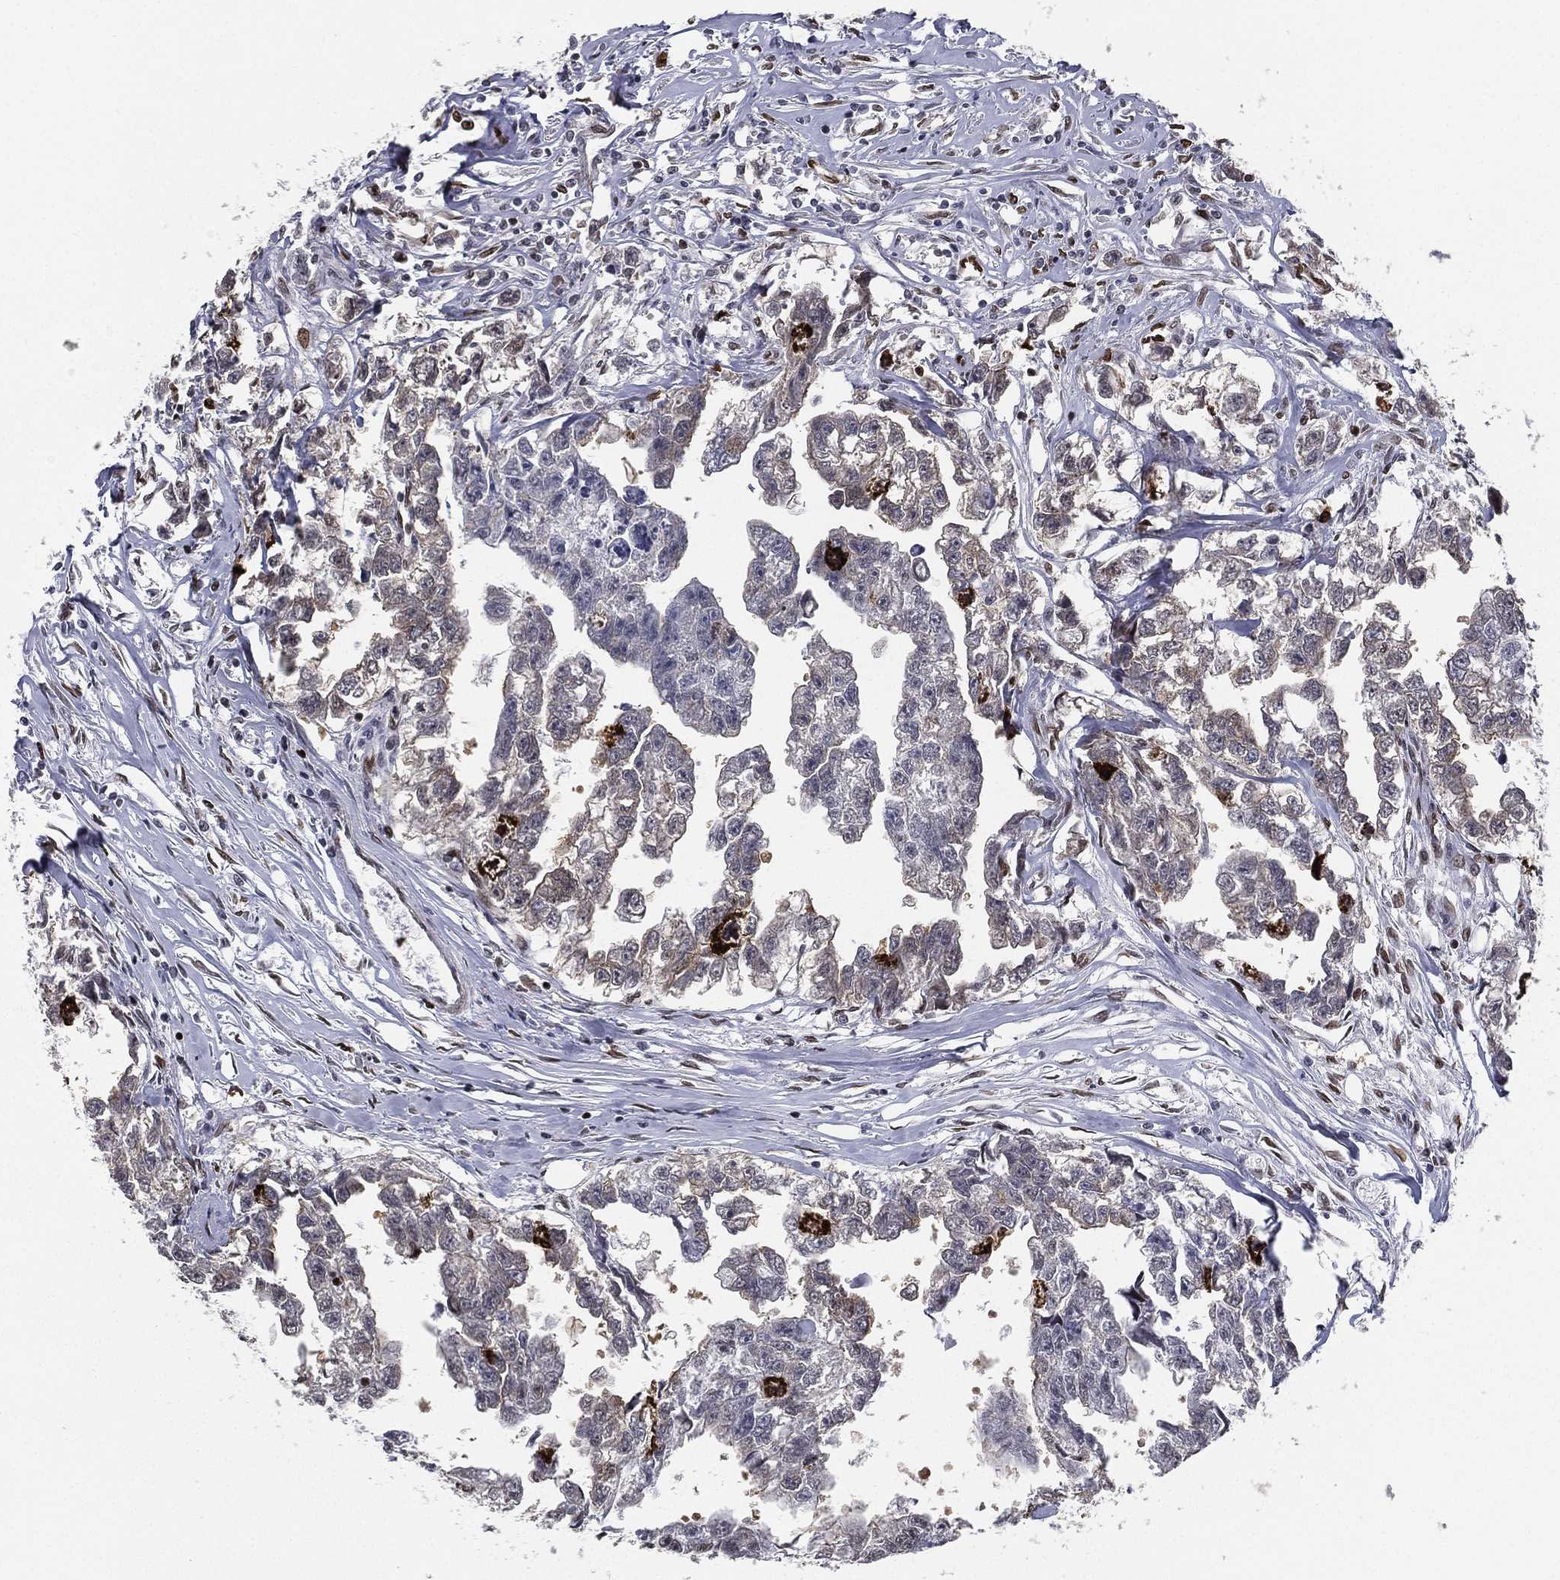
{"staining": {"intensity": "strong", "quantity": "<25%", "location": "cytoplasmic/membranous"}, "tissue": "testis cancer", "cell_type": "Tumor cells", "image_type": "cancer", "snomed": [{"axis": "morphology", "description": "Carcinoma, Embryonal, NOS"}, {"axis": "morphology", "description": "Teratoma, malignant, NOS"}, {"axis": "topography", "description": "Testis"}], "caption": "IHC photomicrograph of neoplastic tissue: testis cancer (embryonal carcinoma) stained using immunohistochemistry displays medium levels of strong protein expression localized specifically in the cytoplasmic/membranous of tumor cells, appearing as a cytoplasmic/membranous brown color.", "gene": "LMNB1", "patient": {"sex": "male", "age": 44}}